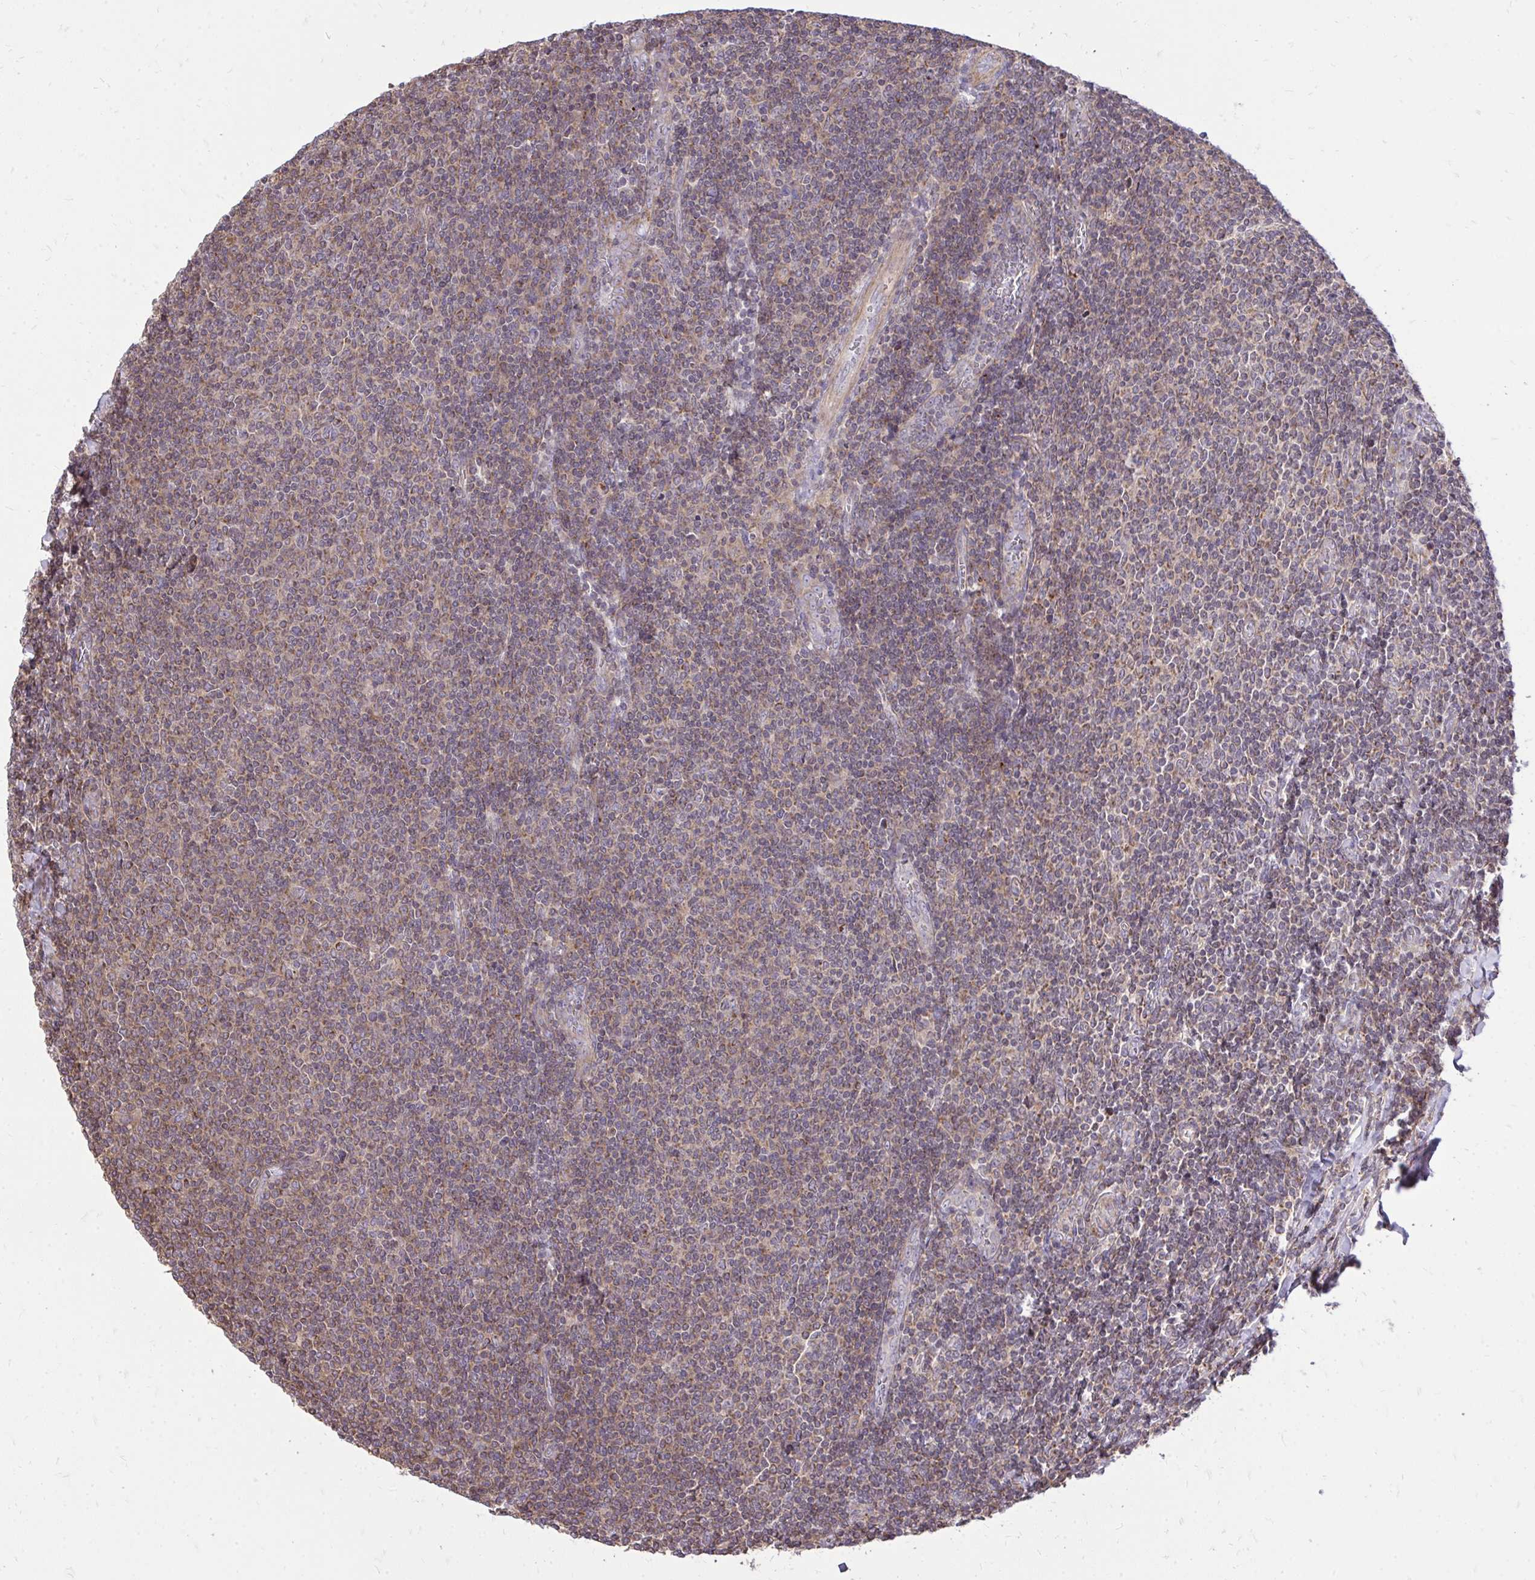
{"staining": {"intensity": "weak", "quantity": "25%-75%", "location": "cytoplasmic/membranous"}, "tissue": "lymphoma", "cell_type": "Tumor cells", "image_type": "cancer", "snomed": [{"axis": "morphology", "description": "Malignant lymphoma, non-Hodgkin's type, Low grade"}, {"axis": "topography", "description": "Lymph node"}], "caption": "Immunohistochemical staining of human lymphoma shows weak cytoplasmic/membranous protein positivity in about 25%-75% of tumor cells.", "gene": "SLC7A5", "patient": {"sex": "male", "age": 52}}